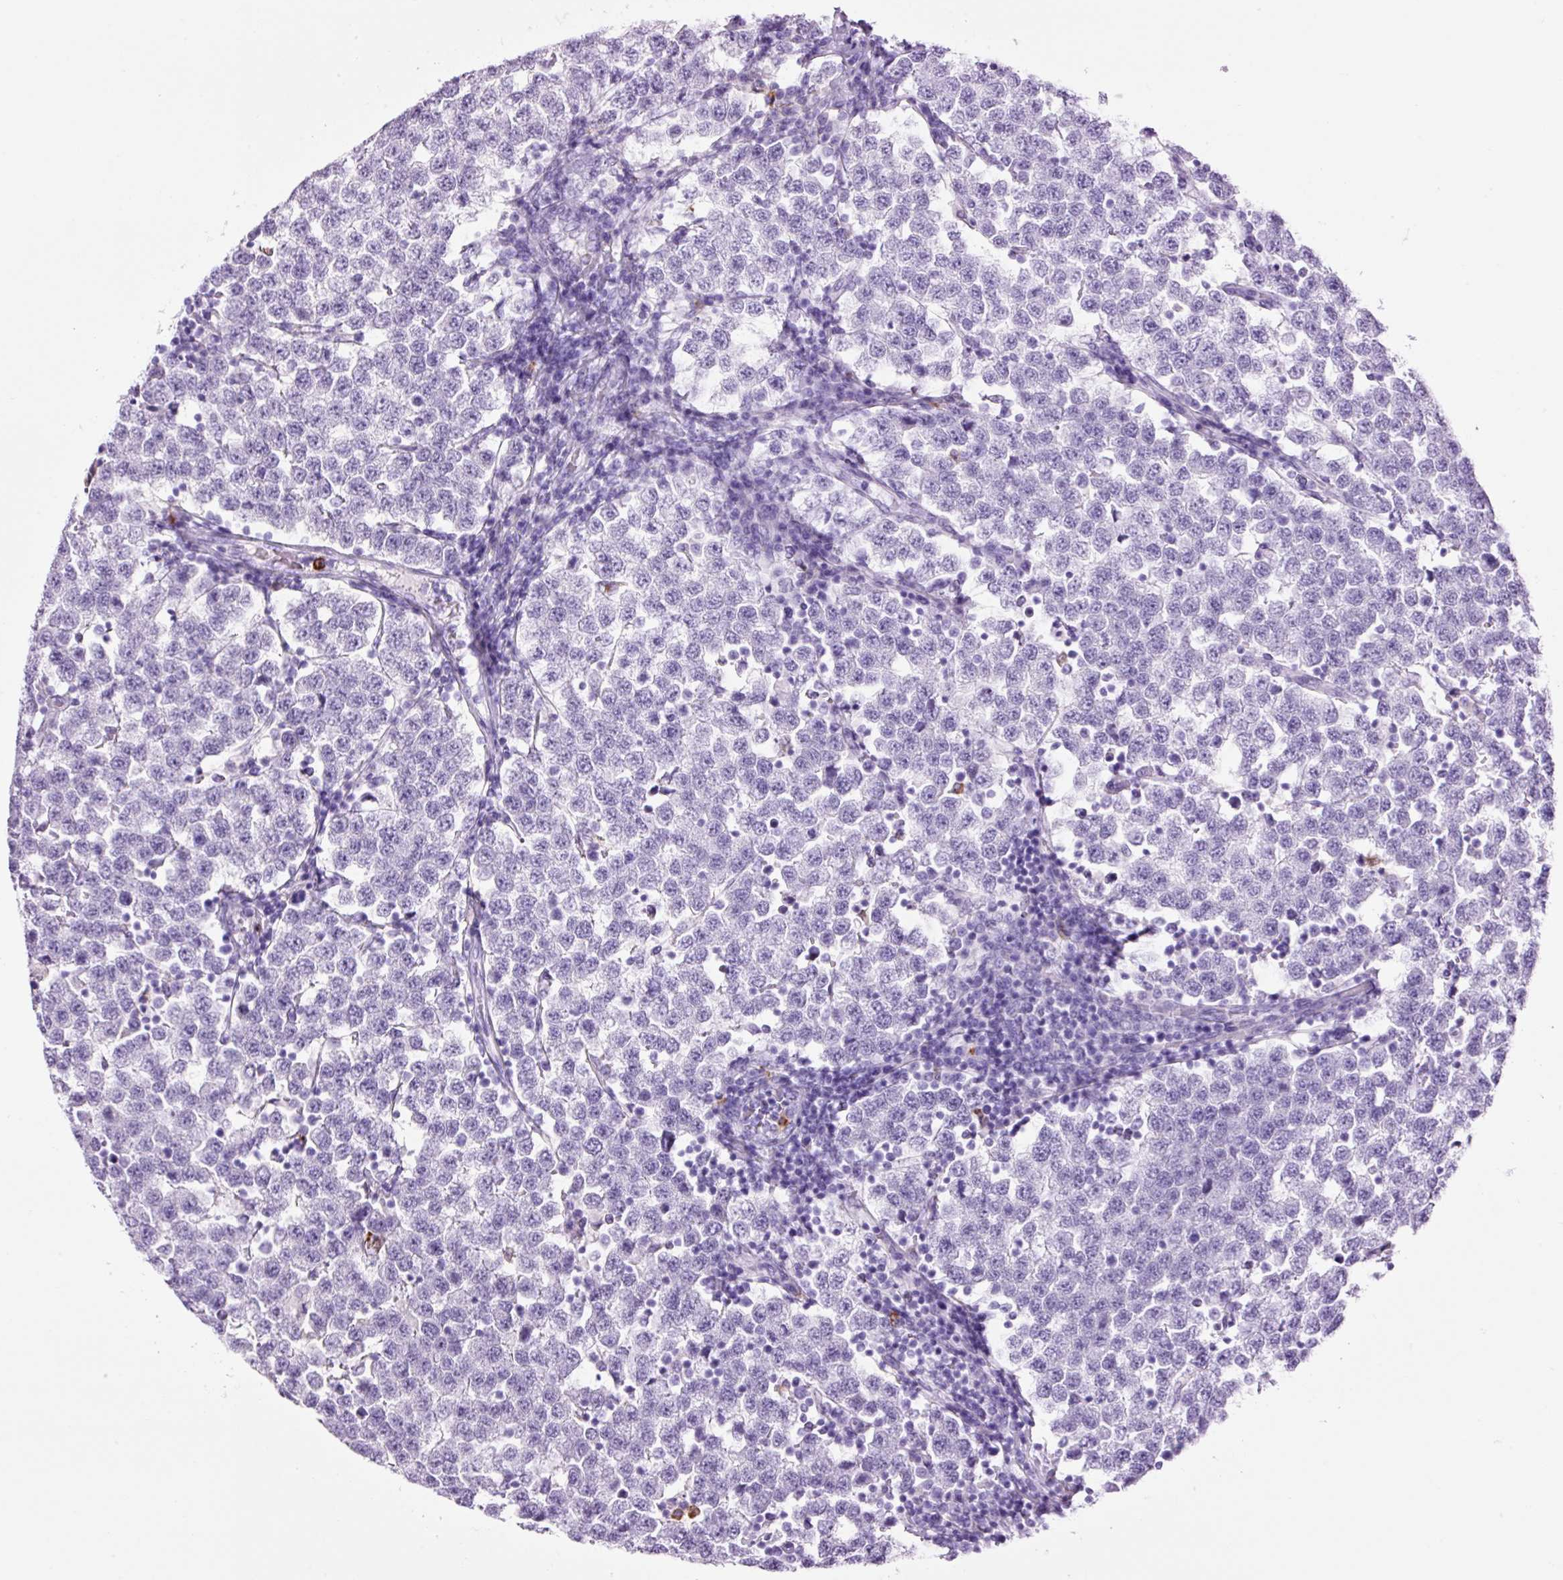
{"staining": {"intensity": "negative", "quantity": "none", "location": "none"}, "tissue": "testis cancer", "cell_type": "Tumor cells", "image_type": "cancer", "snomed": [{"axis": "morphology", "description": "Seminoma, NOS"}, {"axis": "topography", "description": "Testis"}], "caption": "A high-resolution histopathology image shows IHC staining of seminoma (testis), which shows no significant staining in tumor cells.", "gene": "LYZ", "patient": {"sex": "male", "age": 34}}